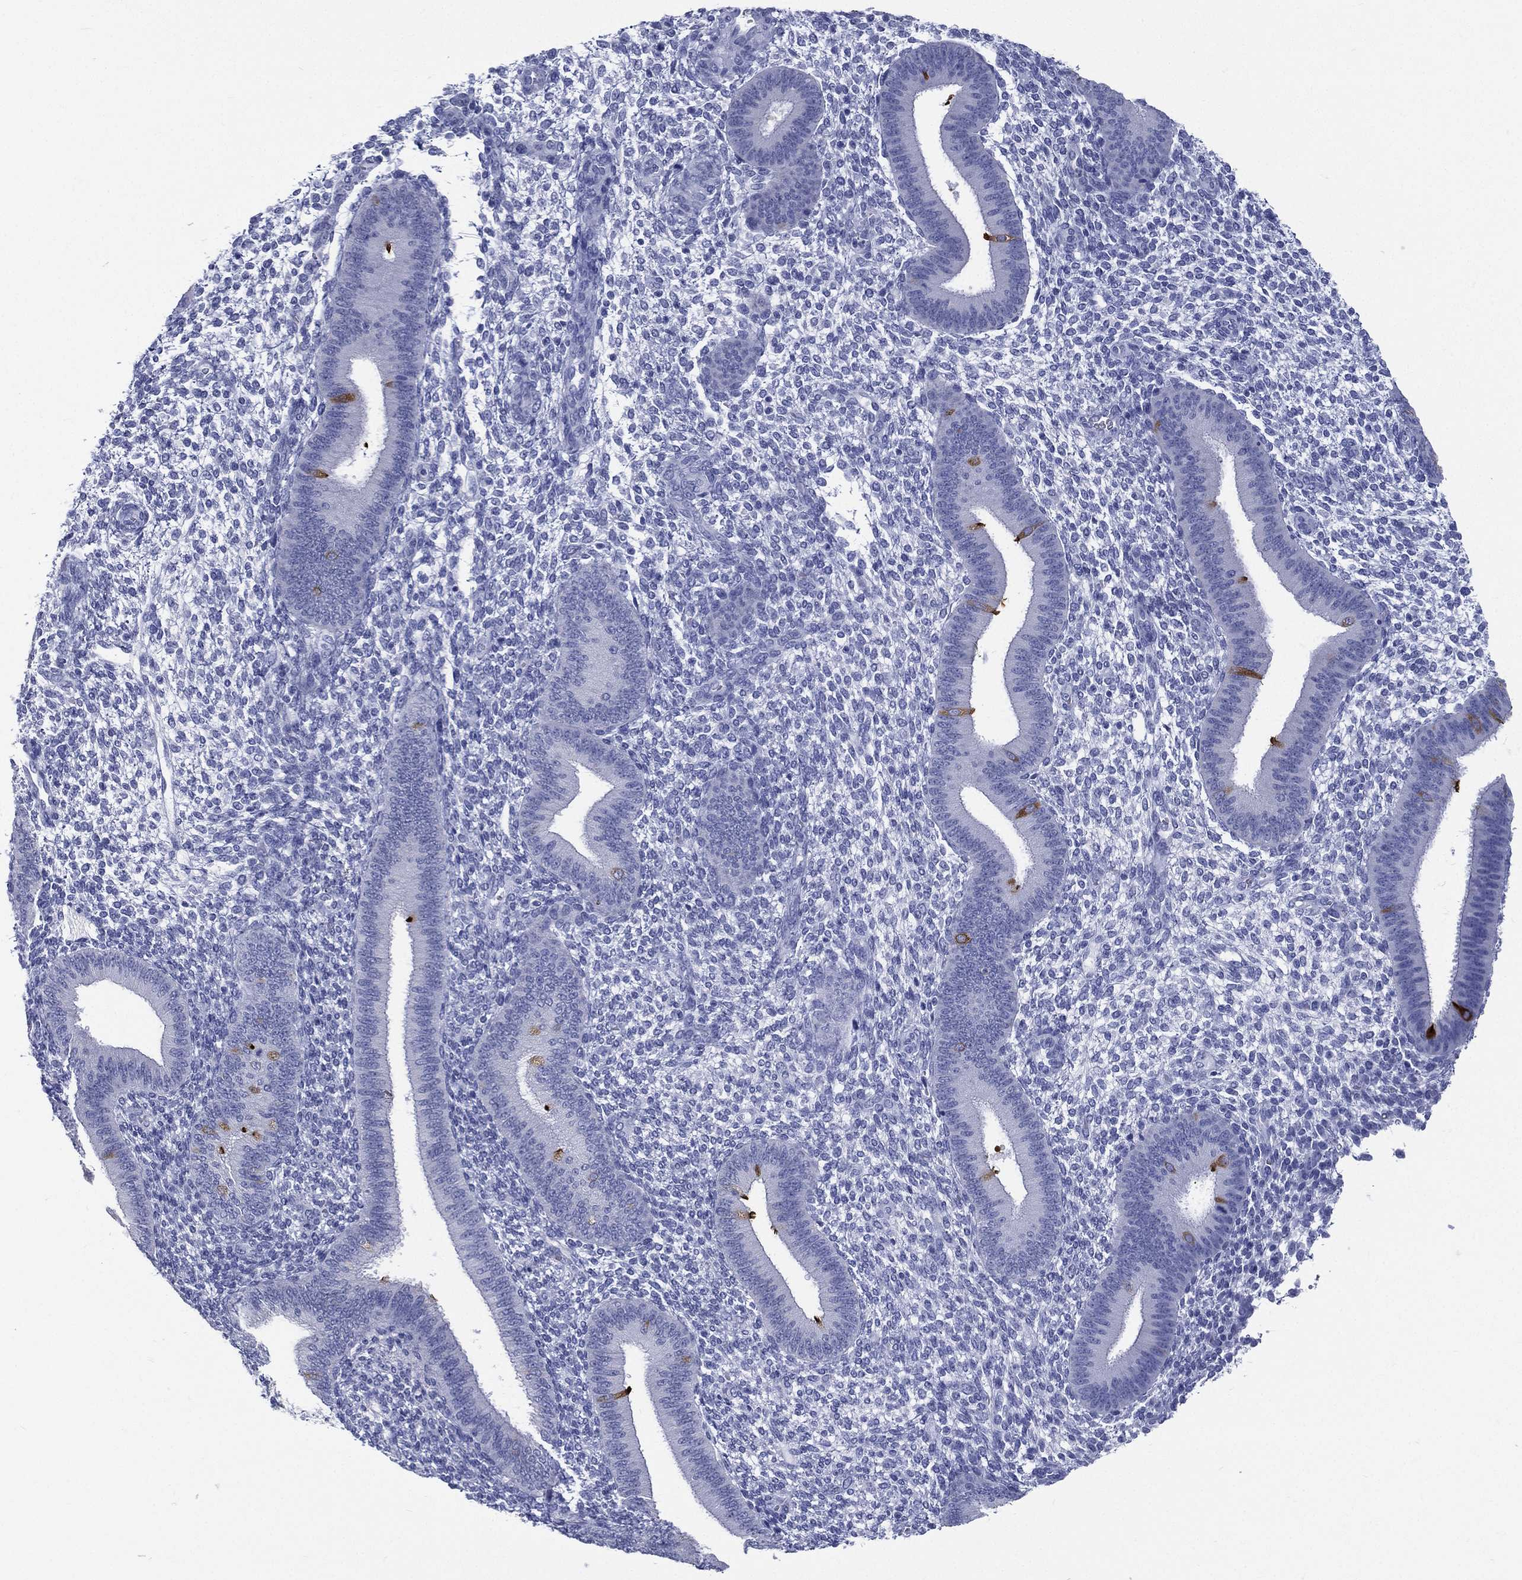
{"staining": {"intensity": "negative", "quantity": "none", "location": "none"}, "tissue": "endometrium", "cell_type": "Cells in endometrial stroma", "image_type": "normal", "snomed": [{"axis": "morphology", "description": "Normal tissue, NOS"}, {"axis": "topography", "description": "Endometrium"}], "caption": "Endometrium stained for a protein using IHC demonstrates no staining cells in endometrial stroma.", "gene": "RSPH4A", "patient": {"sex": "female", "age": 39}}